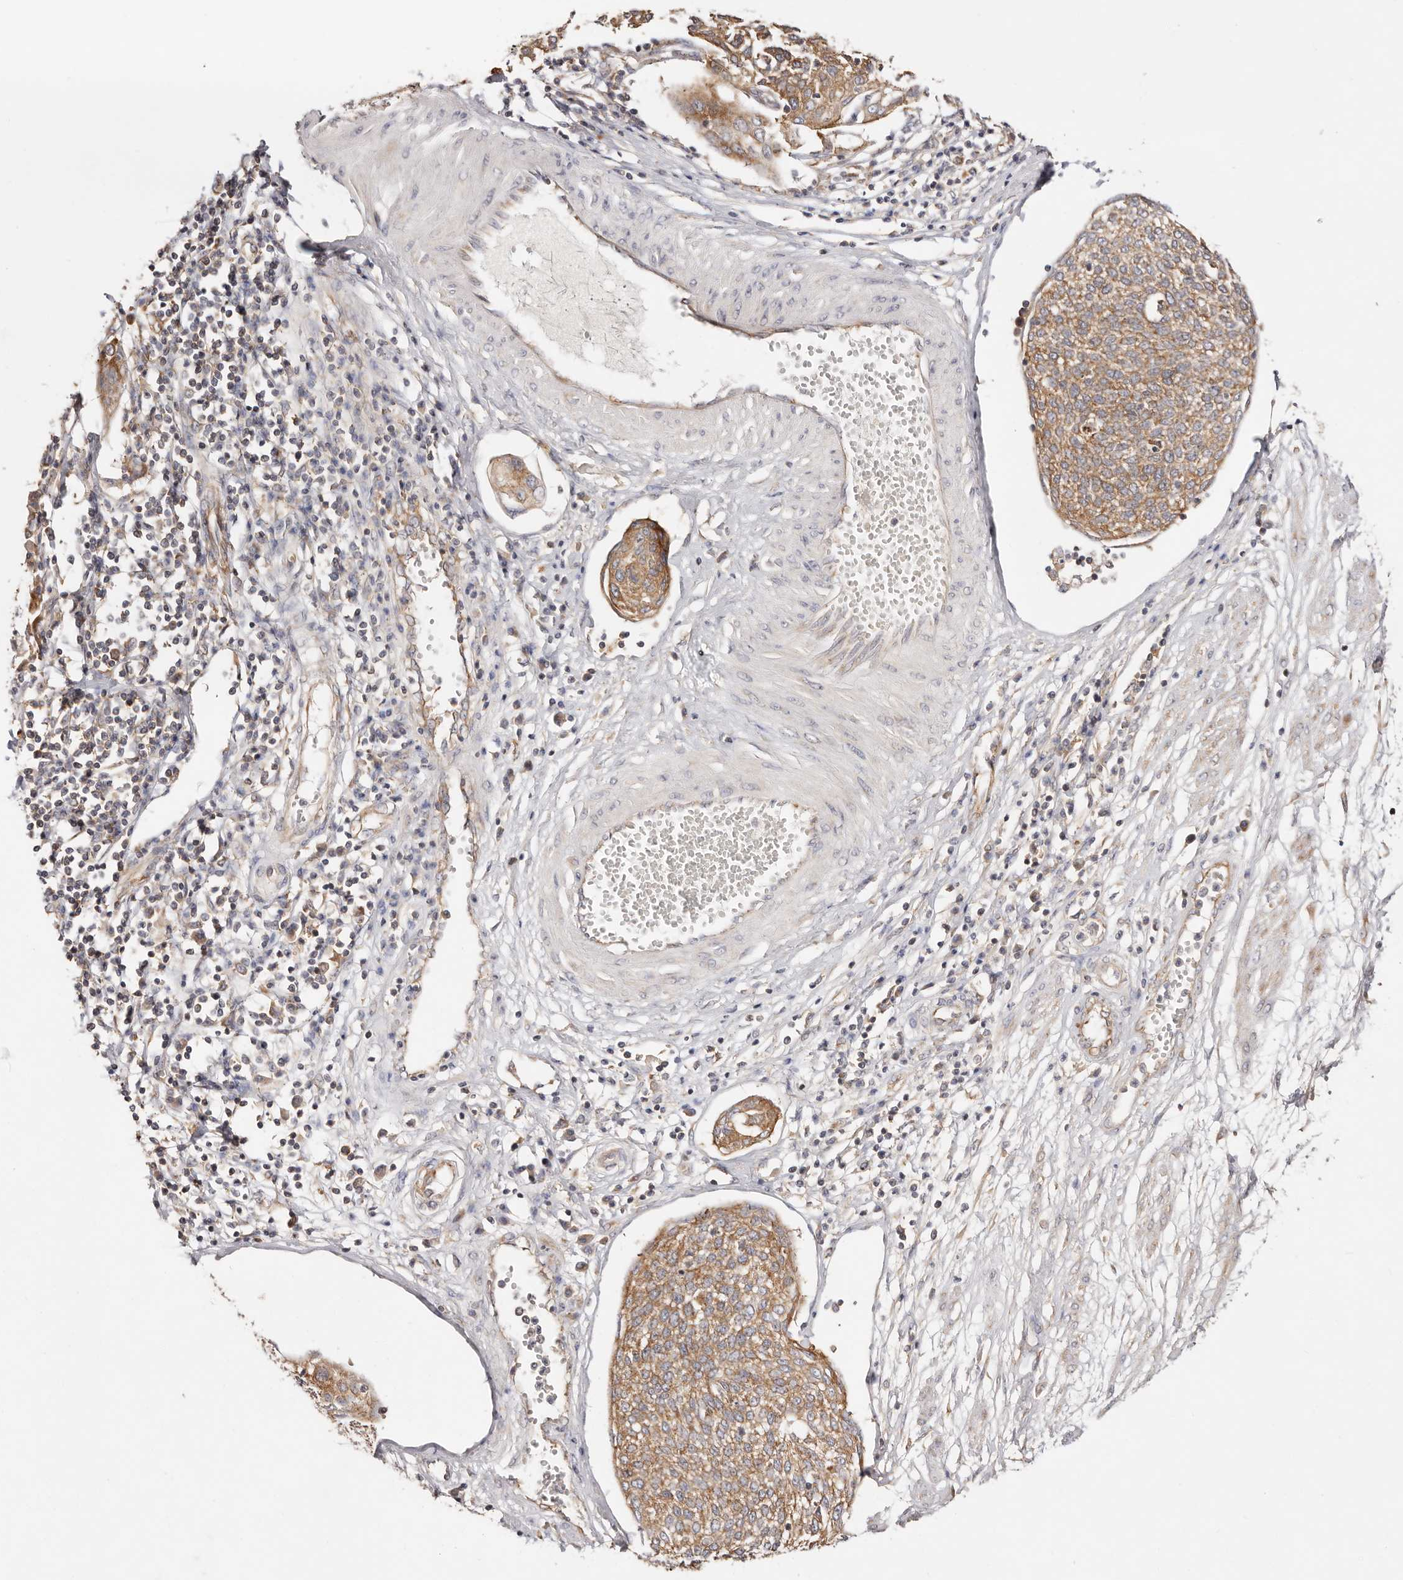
{"staining": {"intensity": "moderate", "quantity": ">75%", "location": "cytoplasmic/membranous"}, "tissue": "cervical cancer", "cell_type": "Tumor cells", "image_type": "cancer", "snomed": [{"axis": "morphology", "description": "Squamous cell carcinoma, NOS"}, {"axis": "topography", "description": "Cervix"}], "caption": "Cervical cancer (squamous cell carcinoma) tissue exhibits moderate cytoplasmic/membranous positivity in approximately >75% of tumor cells The staining was performed using DAB to visualize the protein expression in brown, while the nuclei were stained in blue with hematoxylin (Magnification: 20x).", "gene": "GNA13", "patient": {"sex": "female", "age": 34}}